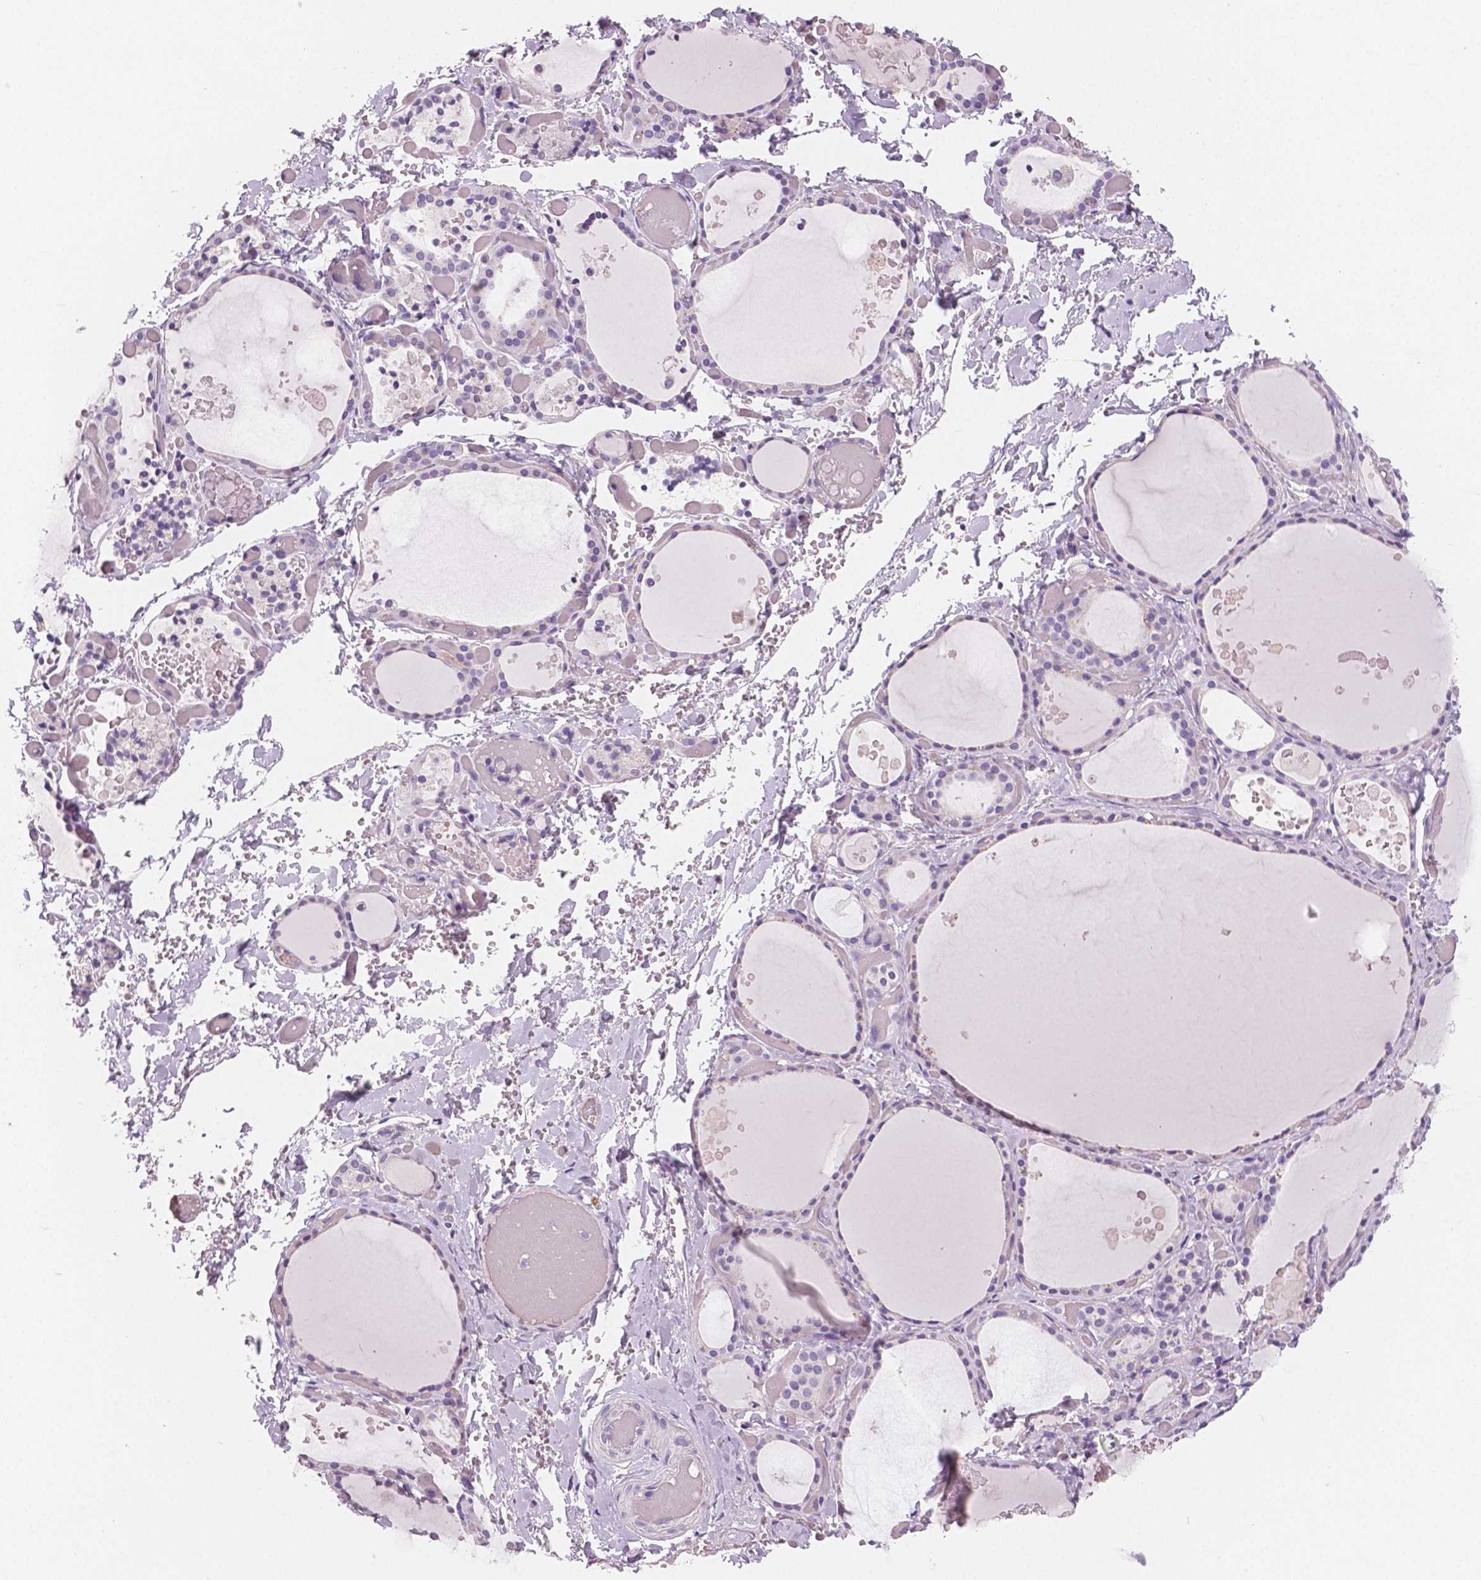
{"staining": {"intensity": "negative", "quantity": "none", "location": "none"}, "tissue": "thyroid gland", "cell_type": "Glandular cells", "image_type": "normal", "snomed": [{"axis": "morphology", "description": "Normal tissue, NOS"}, {"axis": "topography", "description": "Thyroid gland"}], "caption": "Thyroid gland stained for a protein using immunohistochemistry (IHC) reveals no positivity glandular cells.", "gene": "TSPAN7", "patient": {"sex": "female", "age": 56}}